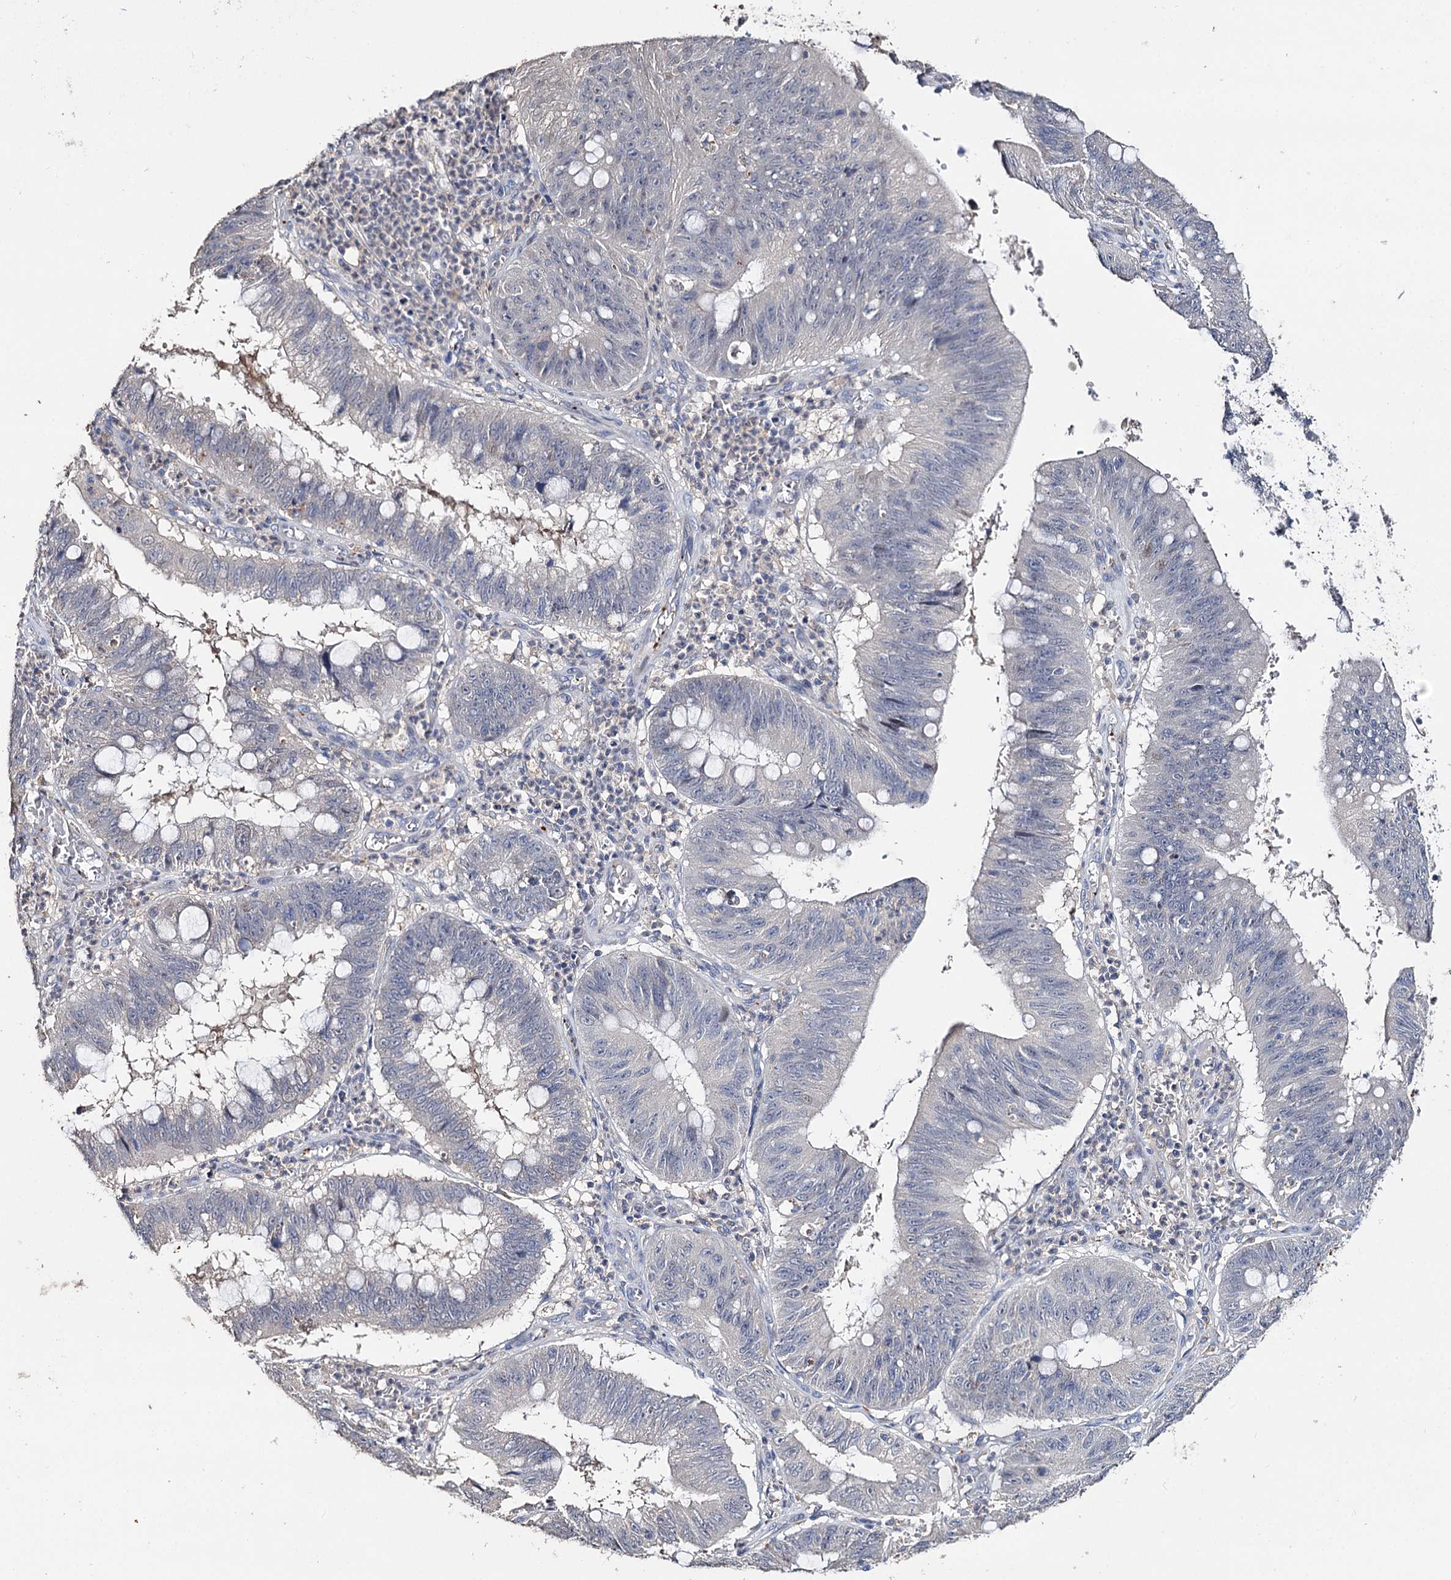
{"staining": {"intensity": "negative", "quantity": "none", "location": "none"}, "tissue": "stomach cancer", "cell_type": "Tumor cells", "image_type": "cancer", "snomed": [{"axis": "morphology", "description": "Adenocarcinoma, NOS"}, {"axis": "topography", "description": "Stomach"}], "caption": "A photomicrograph of stomach cancer stained for a protein demonstrates no brown staining in tumor cells.", "gene": "DNAH6", "patient": {"sex": "male", "age": 59}}